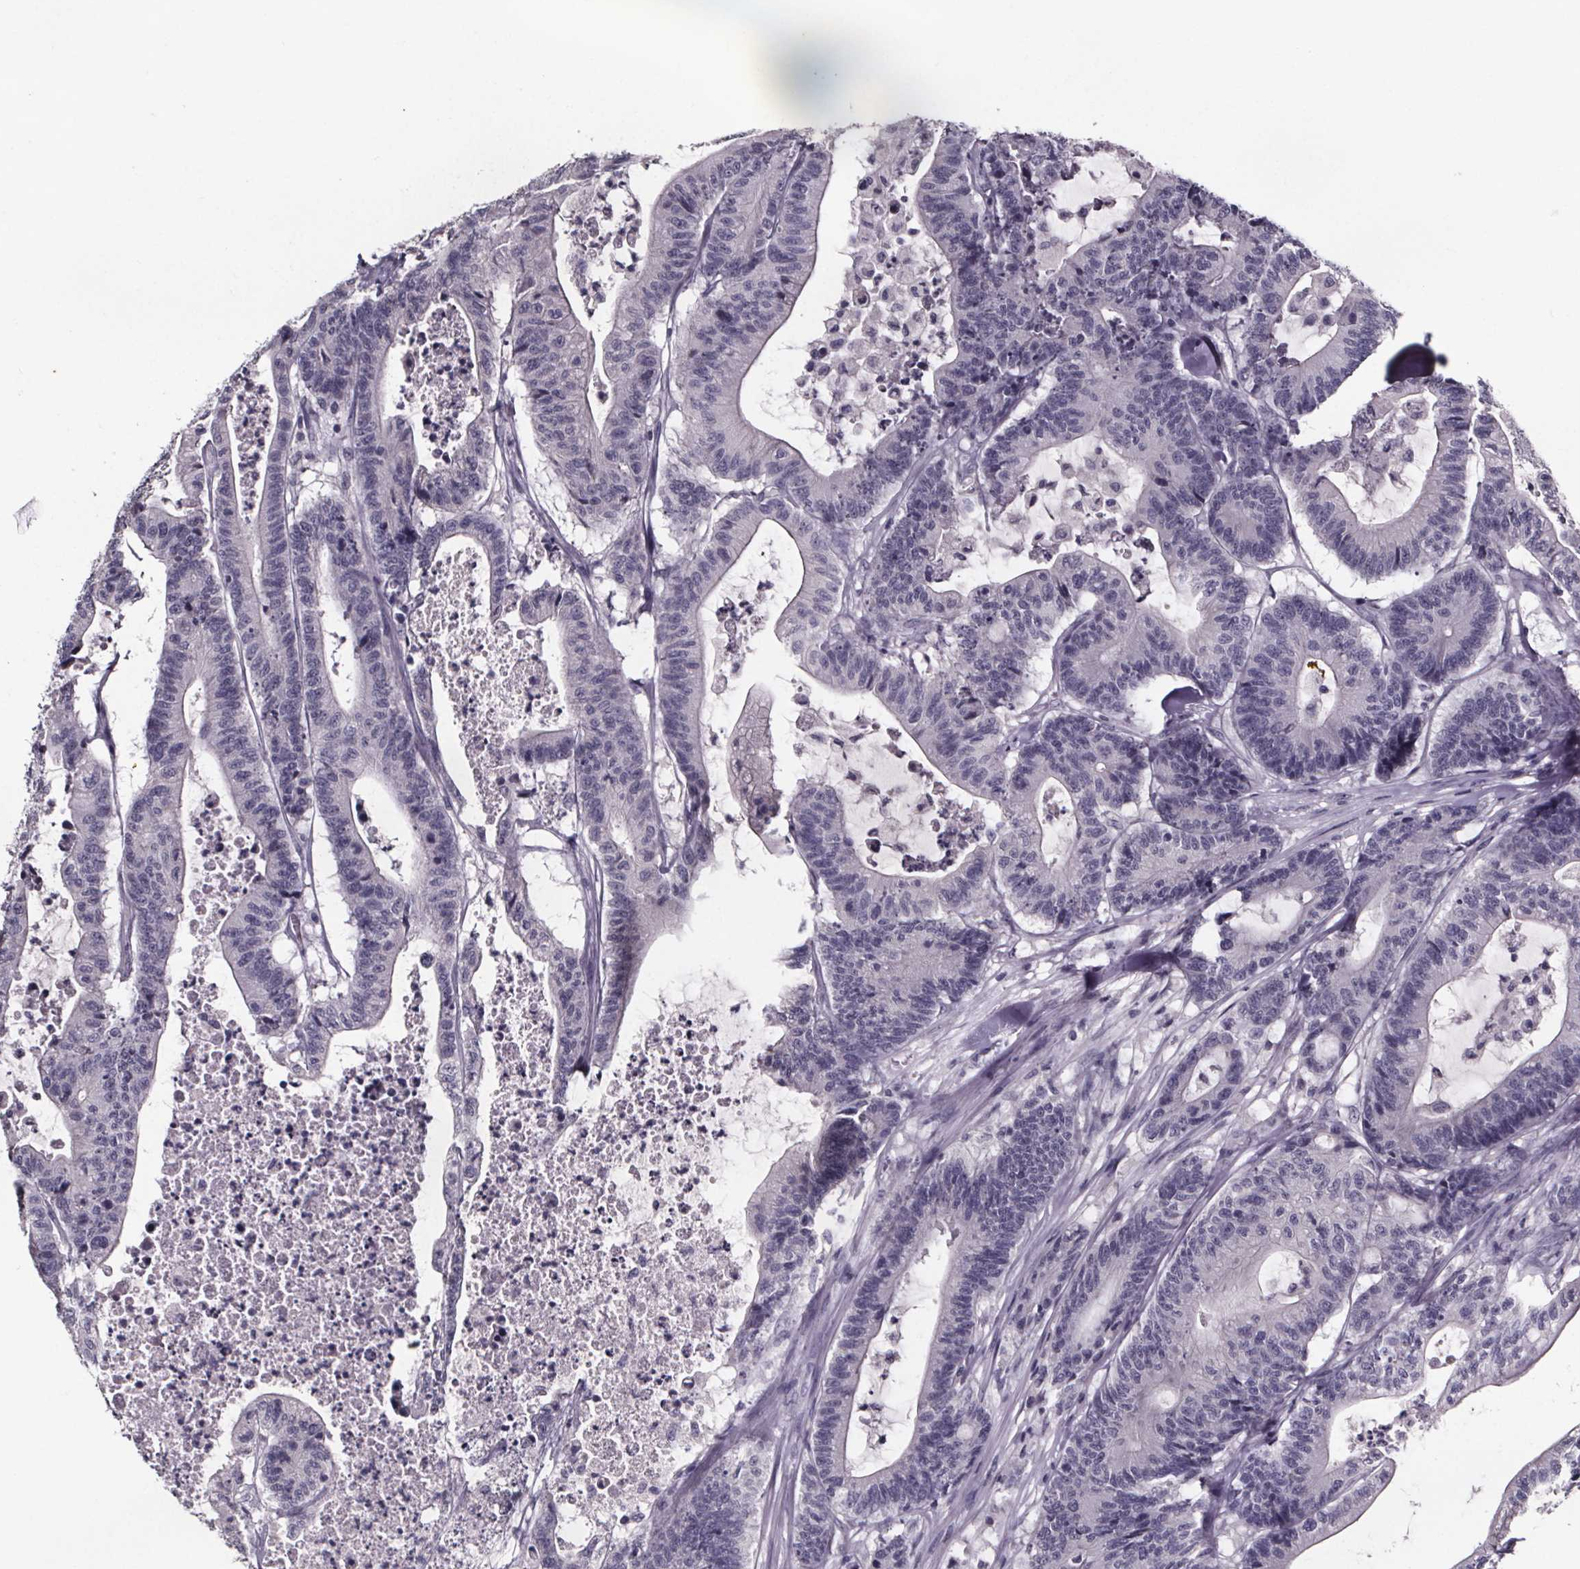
{"staining": {"intensity": "negative", "quantity": "none", "location": "none"}, "tissue": "colorectal cancer", "cell_type": "Tumor cells", "image_type": "cancer", "snomed": [{"axis": "morphology", "description": "Adenocarcinoma, NOS"}, {"axis": "topography", "description": "Colon"}], "caption": "This micrograph is of adenocarcinoma (colorectal) stained with IHC to label a protein in brown with the nuclei are counter-stained blue. There is no expression in tumor cells.", "gene": "AR", "patient": {"sex": "female", "age": 84}}